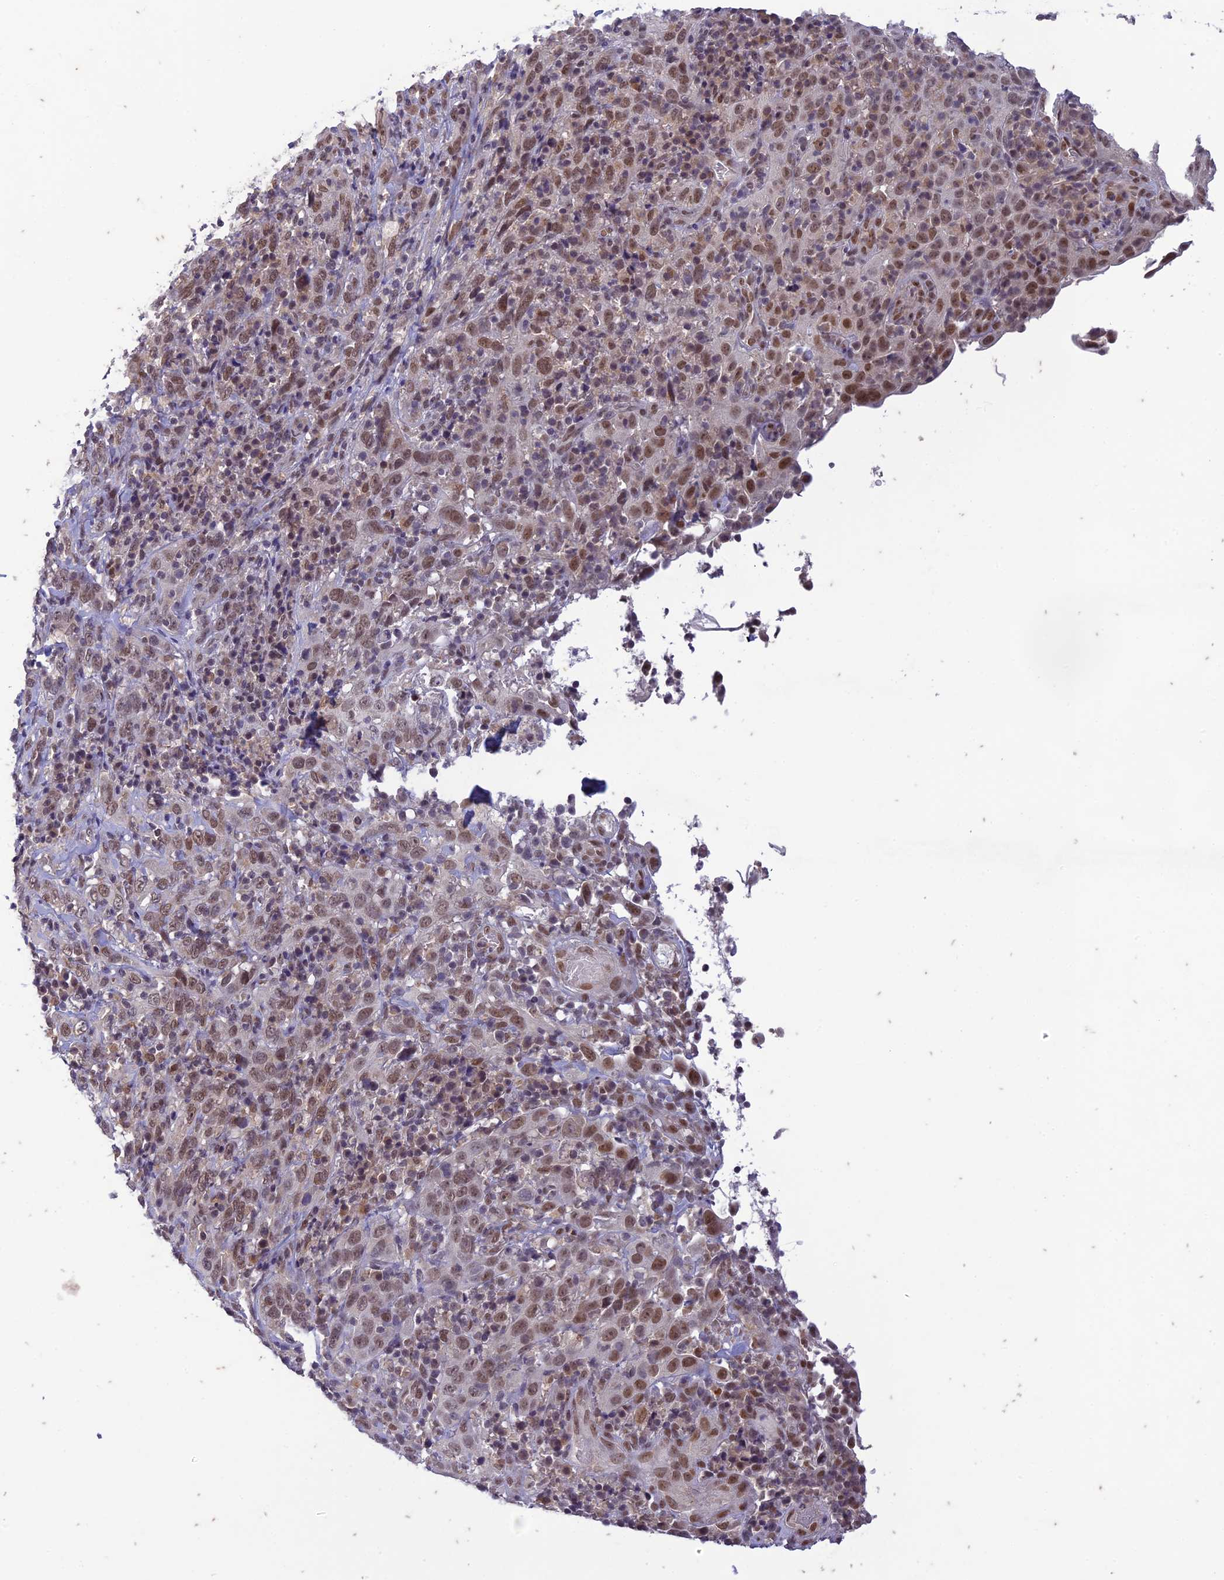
{"staining": {"intensity": "moderate", "quantity": ">75%", "location": "nuclear"}, "tissue": "cervical cancer", "cell_type": "Tumor cells", "image_type": "cancer", "snomed": [{"axis": "morphology", "description": "Squamous cell carcinoma, NOS"}, {"axis": "topography", "description": "Cervix"}], "caption": "Protein expression by immunohistochemistry displays moderate nuclear staining in about >75% of tumor cells in squamous cell carcinoma (cervical). (IHC, brightfield microscopy, high magnification).", "gene": "POP4", "patient": {"sex": "female", "age": 46}}